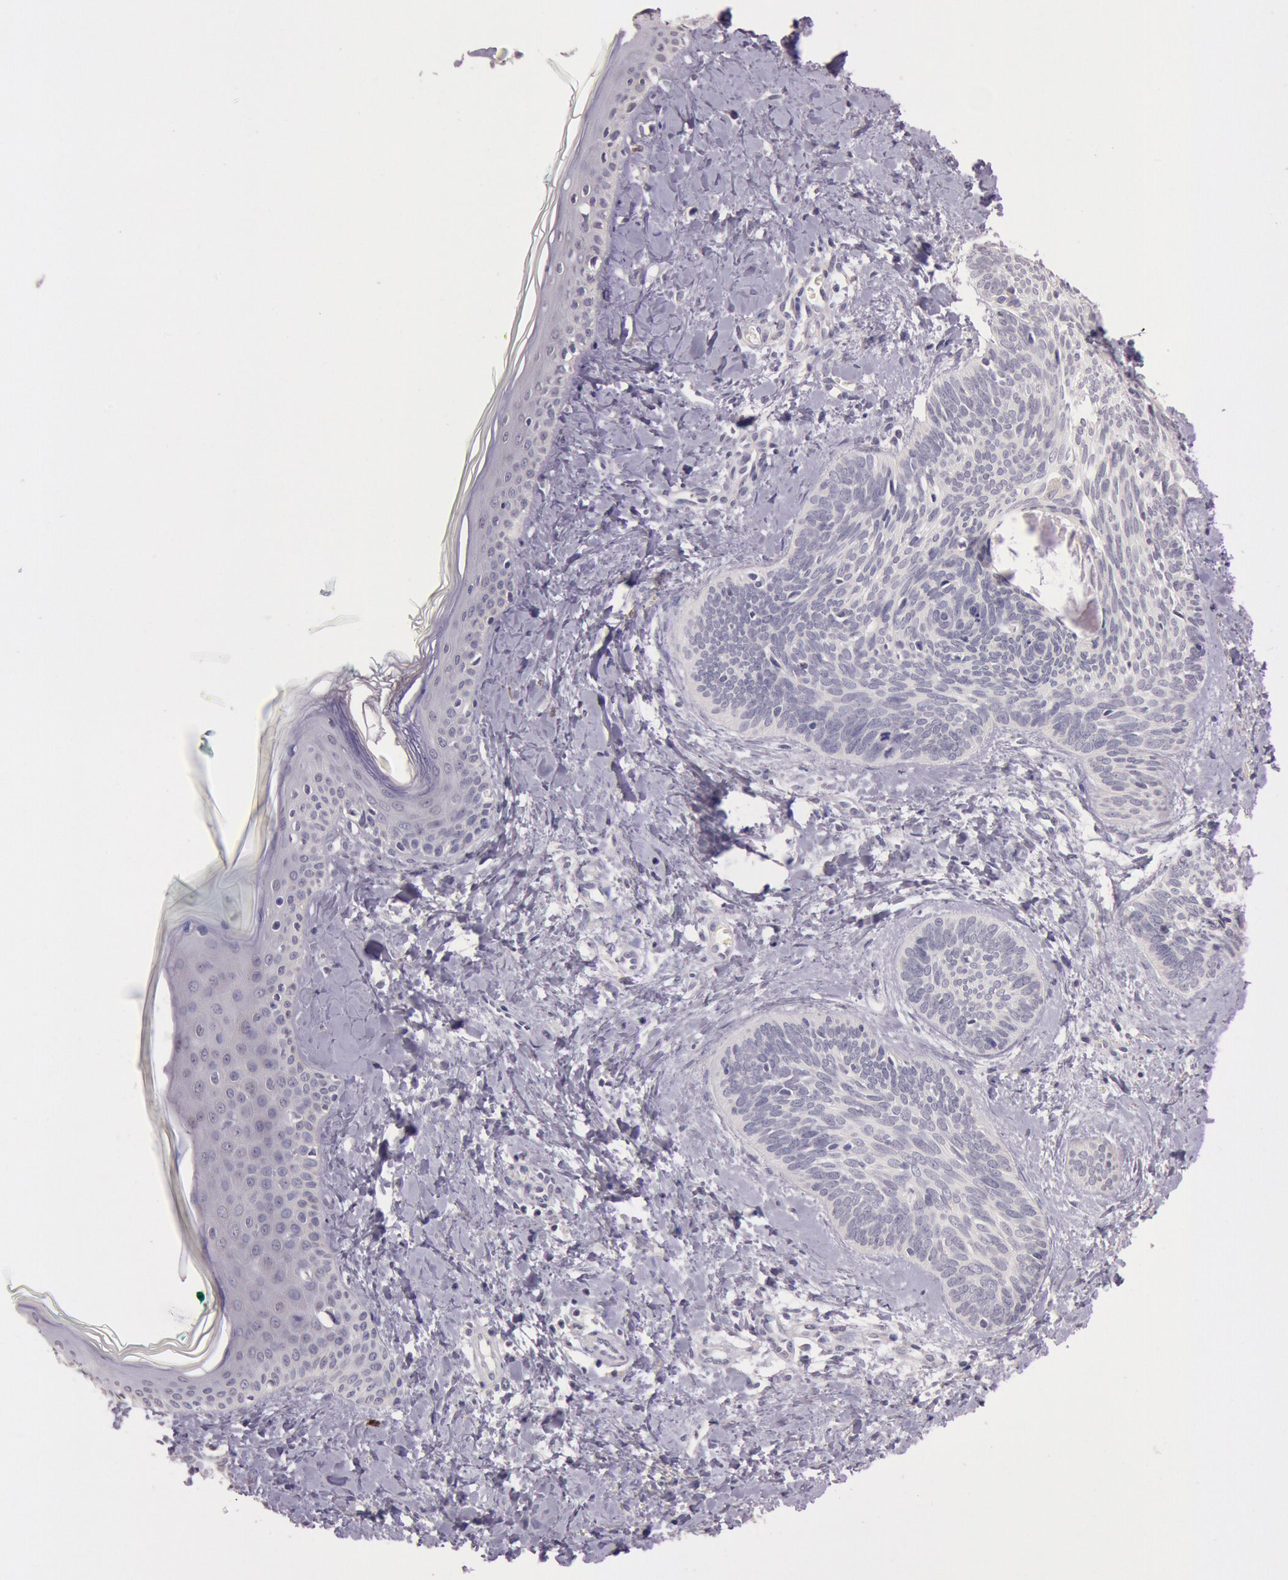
{"staining": {"intensity": "negative", "quantity": "none", "location": "none"}, "tissue": "skin cancer", "cell_type": "Tumor cells", "image_type": "cancer", "snomed": [{"axis": "morphology", "description": "Basal cell carcinoma"}, {"axis": "topography", "description": "Skin"}], "caption": "Human skin basal cell carcinoma stained for a protein using IHC shows no positivity in tumor cells.", "gene": "KDM6A", "patient": {"sex": "female", "age": 81}}